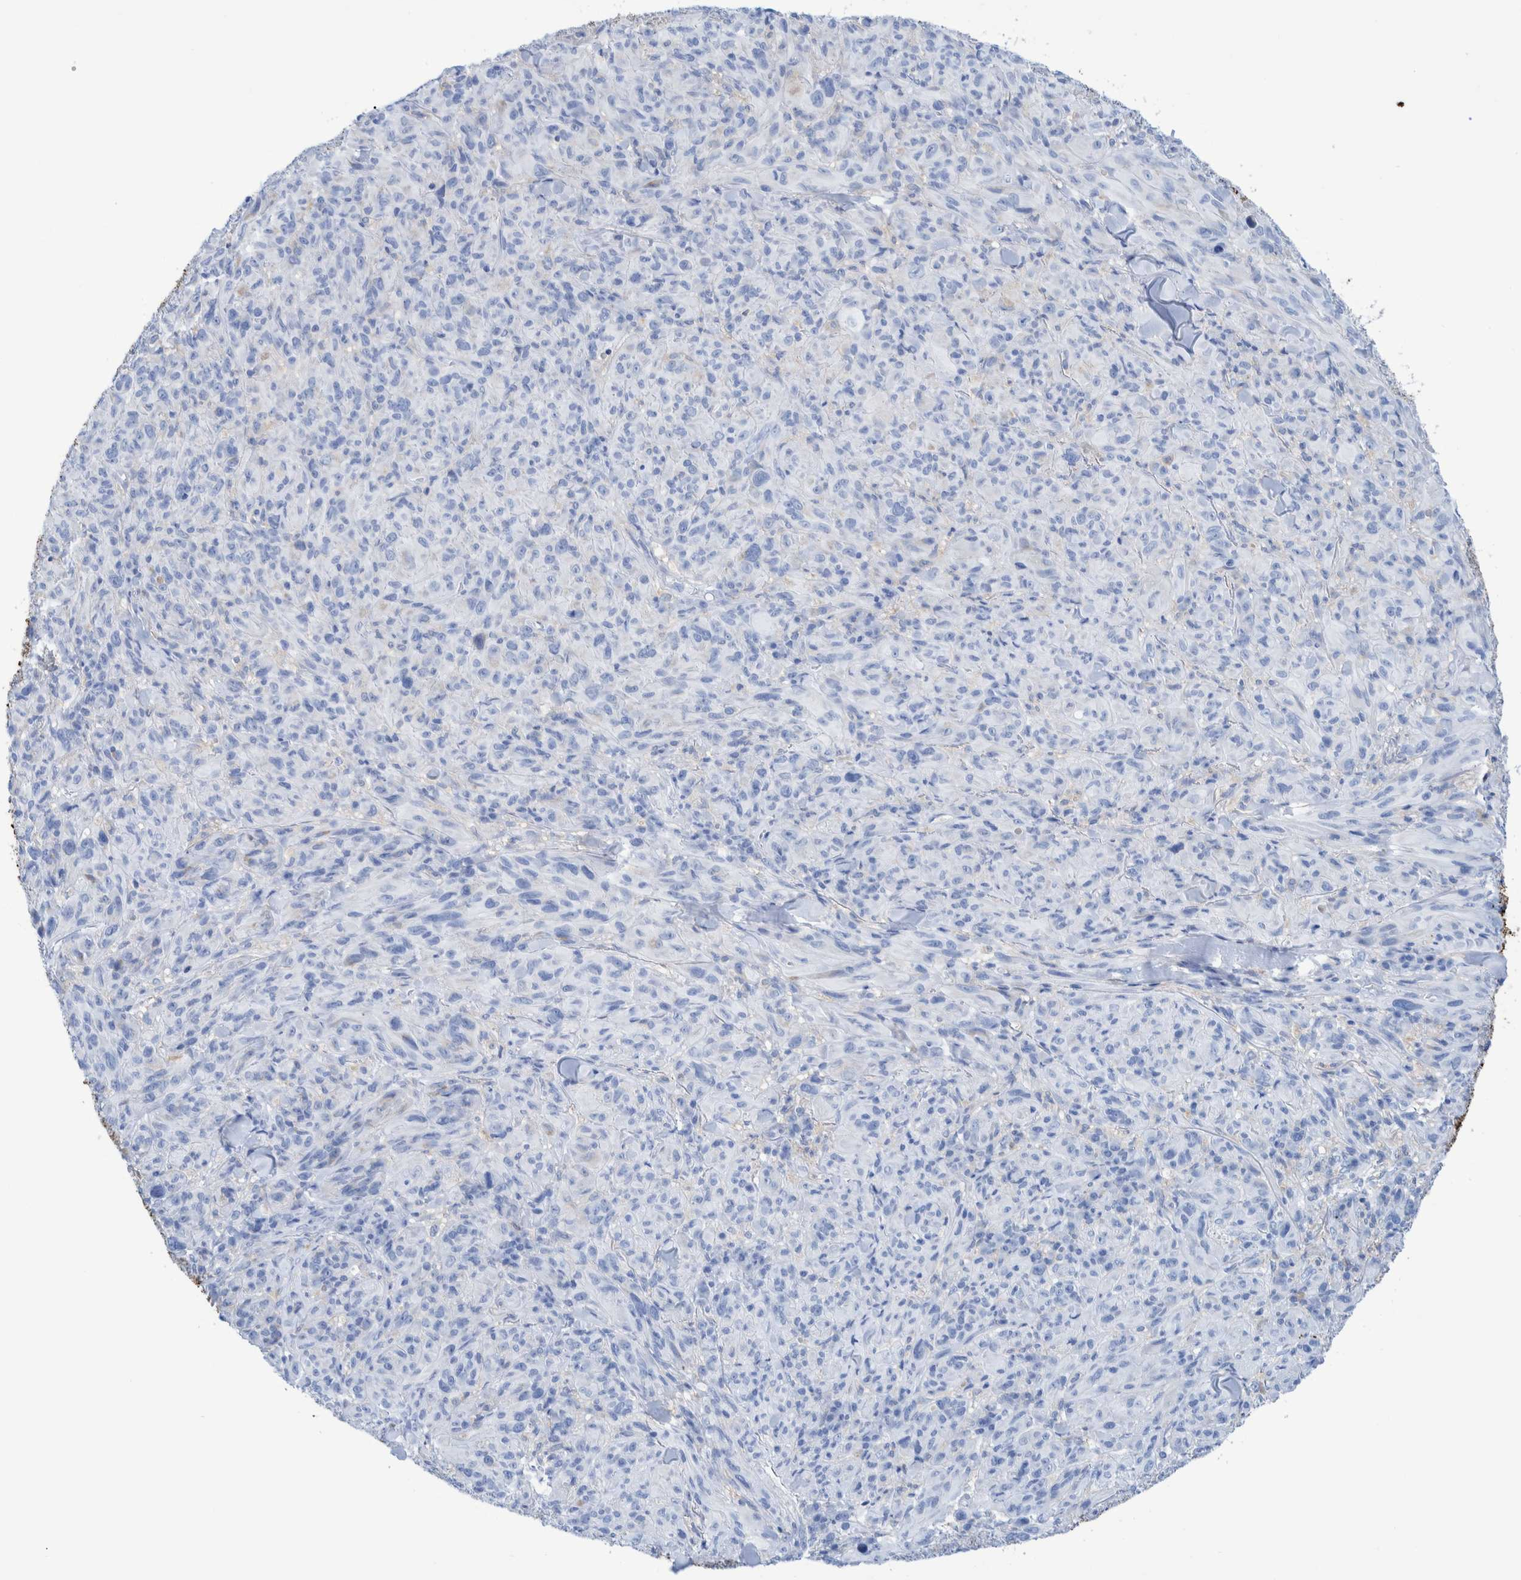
{"staining": {"intensity": "negative", "quantity": "none", "location": "none"}, "tissue": "melanoma", "cell_type": "Tumor cells", "image_type": "cancer", "snomed": [{"axis": "morphology", "description": "Malignant melanoma, NOS"}, {"axis": "topography", "description": "Skin of head"}], "caption": "This histopathology image is of melanoma stained with IHC to label a protein in brown with the nuclei are counter-stained blue. There is no expression in tumor cells.", "gene": "KRT14", "patient": {"sex": "male", "age": 96}}